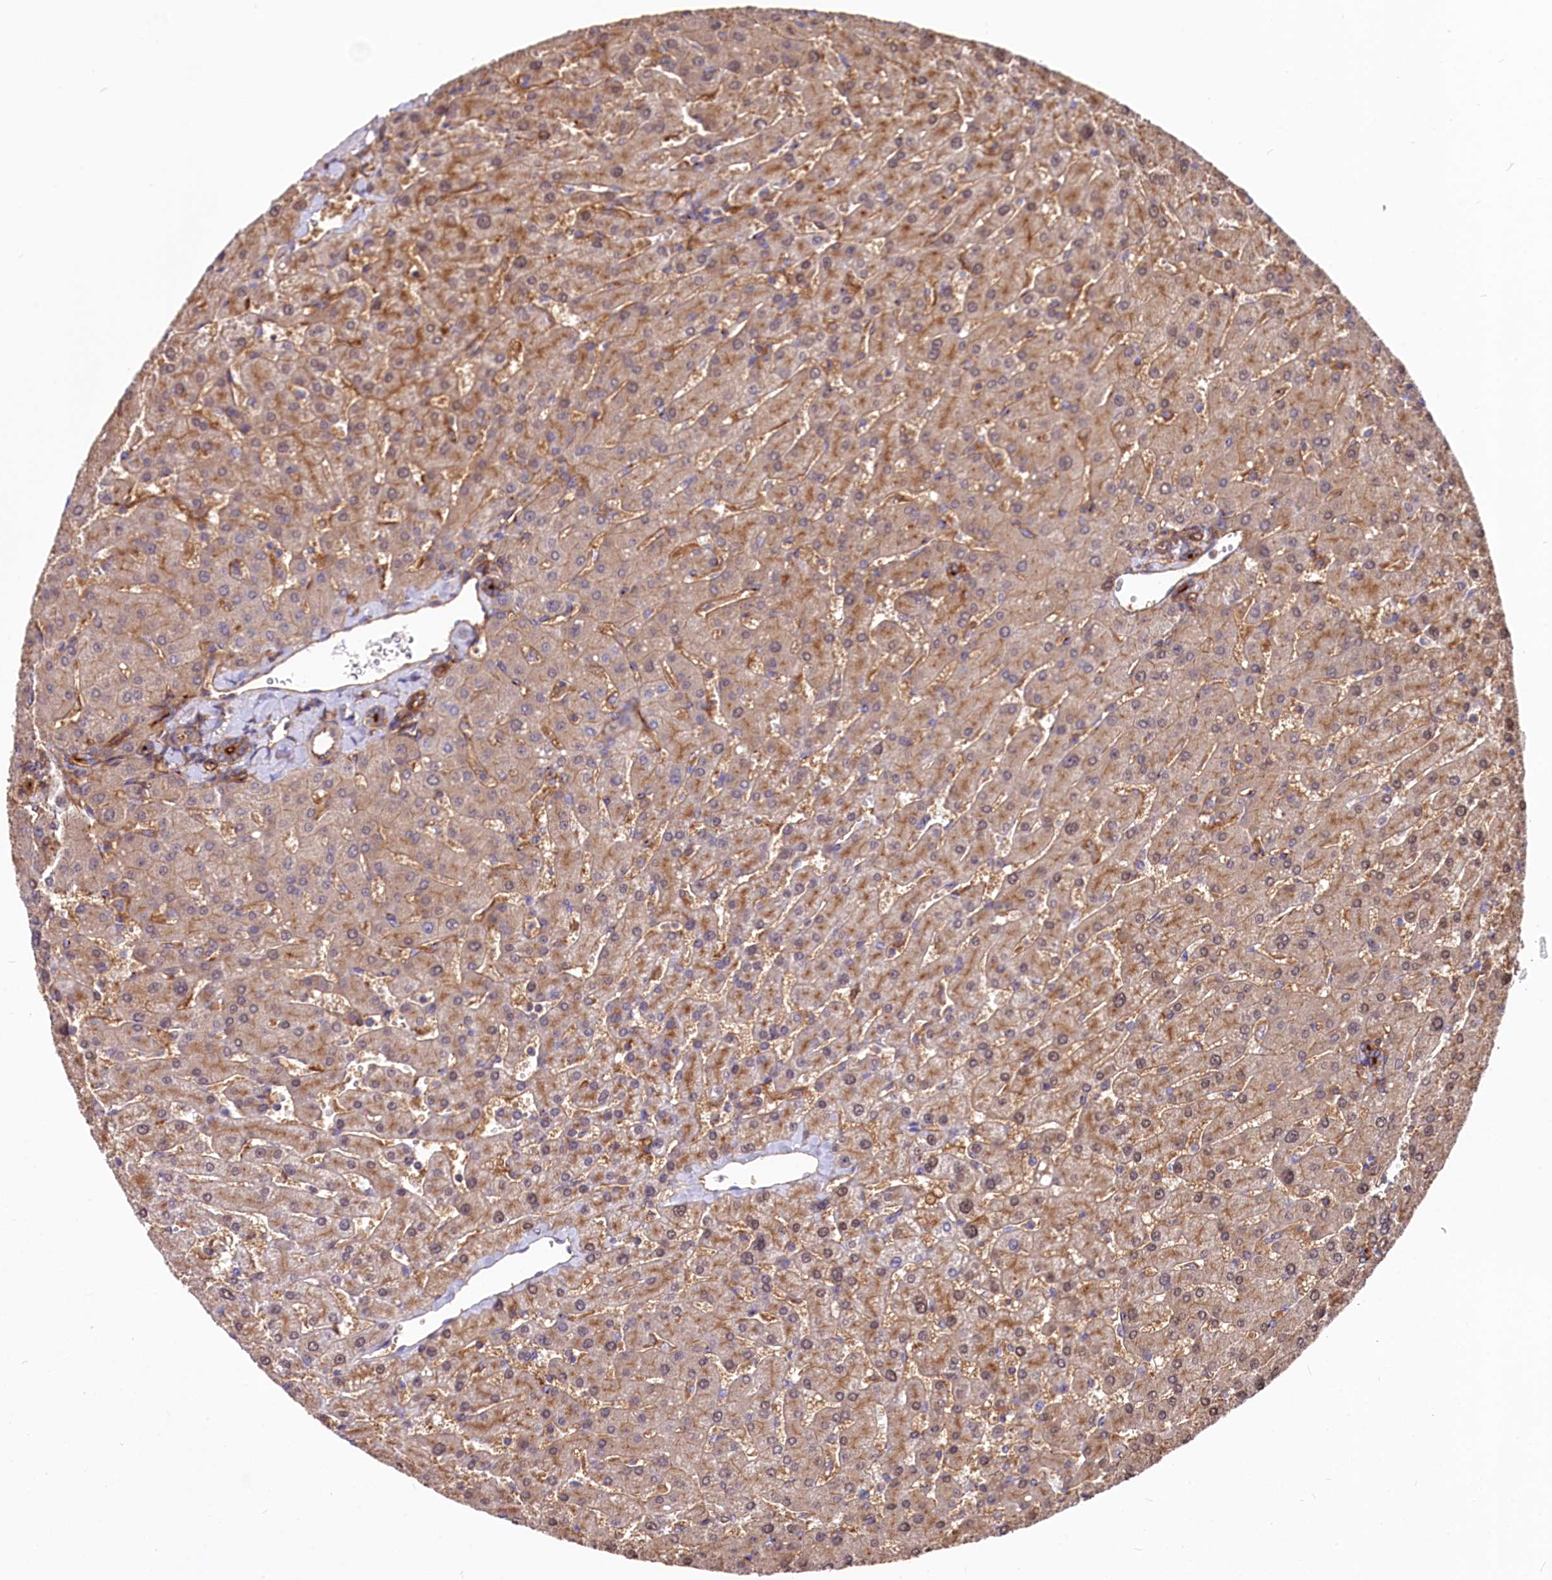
{"staining": {"intensity": "strong", "quantity": "25%-75%", "location": "cytoplasmic/membranous"}, "tissue": "liver", "cell_type": "Cholangiocytes", "image_type": "normal", "snomed": [{"axis": "morphology", "description": "Normal tissue, NOS"}, {"axis": "topography", "description": "Liver"}], "caption": "About 25%-75% of cholangiocytes in normal human liver display strong cytoplasmic/membranous protein positivity as visualized by brown immunohistochemical staining.", "gene": "ANO6", "patient": {"sex": "male", "age": 55}}